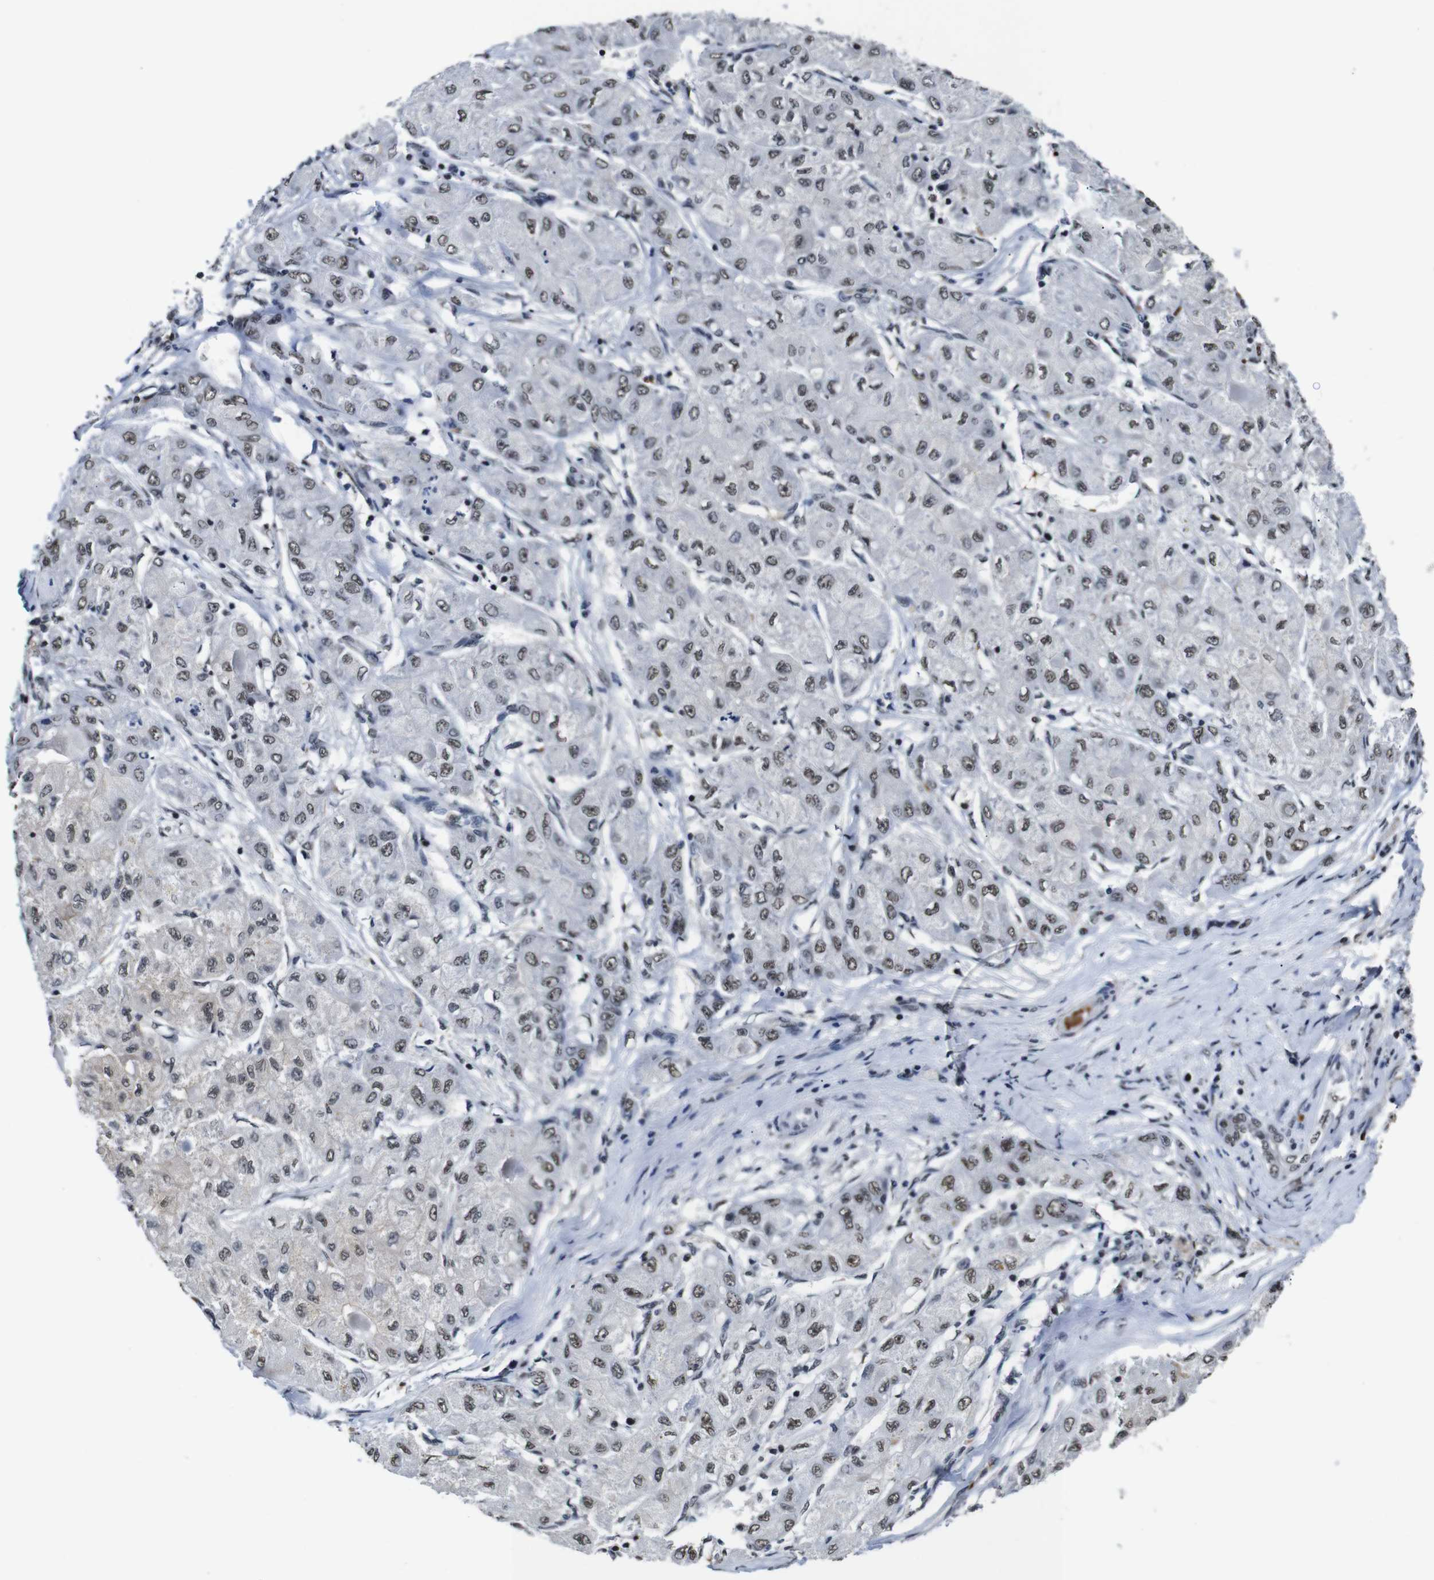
{"staining": {"intensity": "moderate", "quantity": ">75%", "location": "nuclear"}, "tissue": "liver cancer", "cell_type": "Tumor cells", "image_type": "cancer", "snomed": [{"axis": "morphology", "description": "Carcinoma, Hepatocellular, NOS"}, {"axis": "topography", "description": "Liver"}], "caption": "This is an image of immunohistochemistry (IHC) staining of liver hepatocellular carcinoma, which shows moderate expression in the nuclear of tumor cells.", "gene": "ILDR2", "patient": {"sex": "male", "age": 80}}